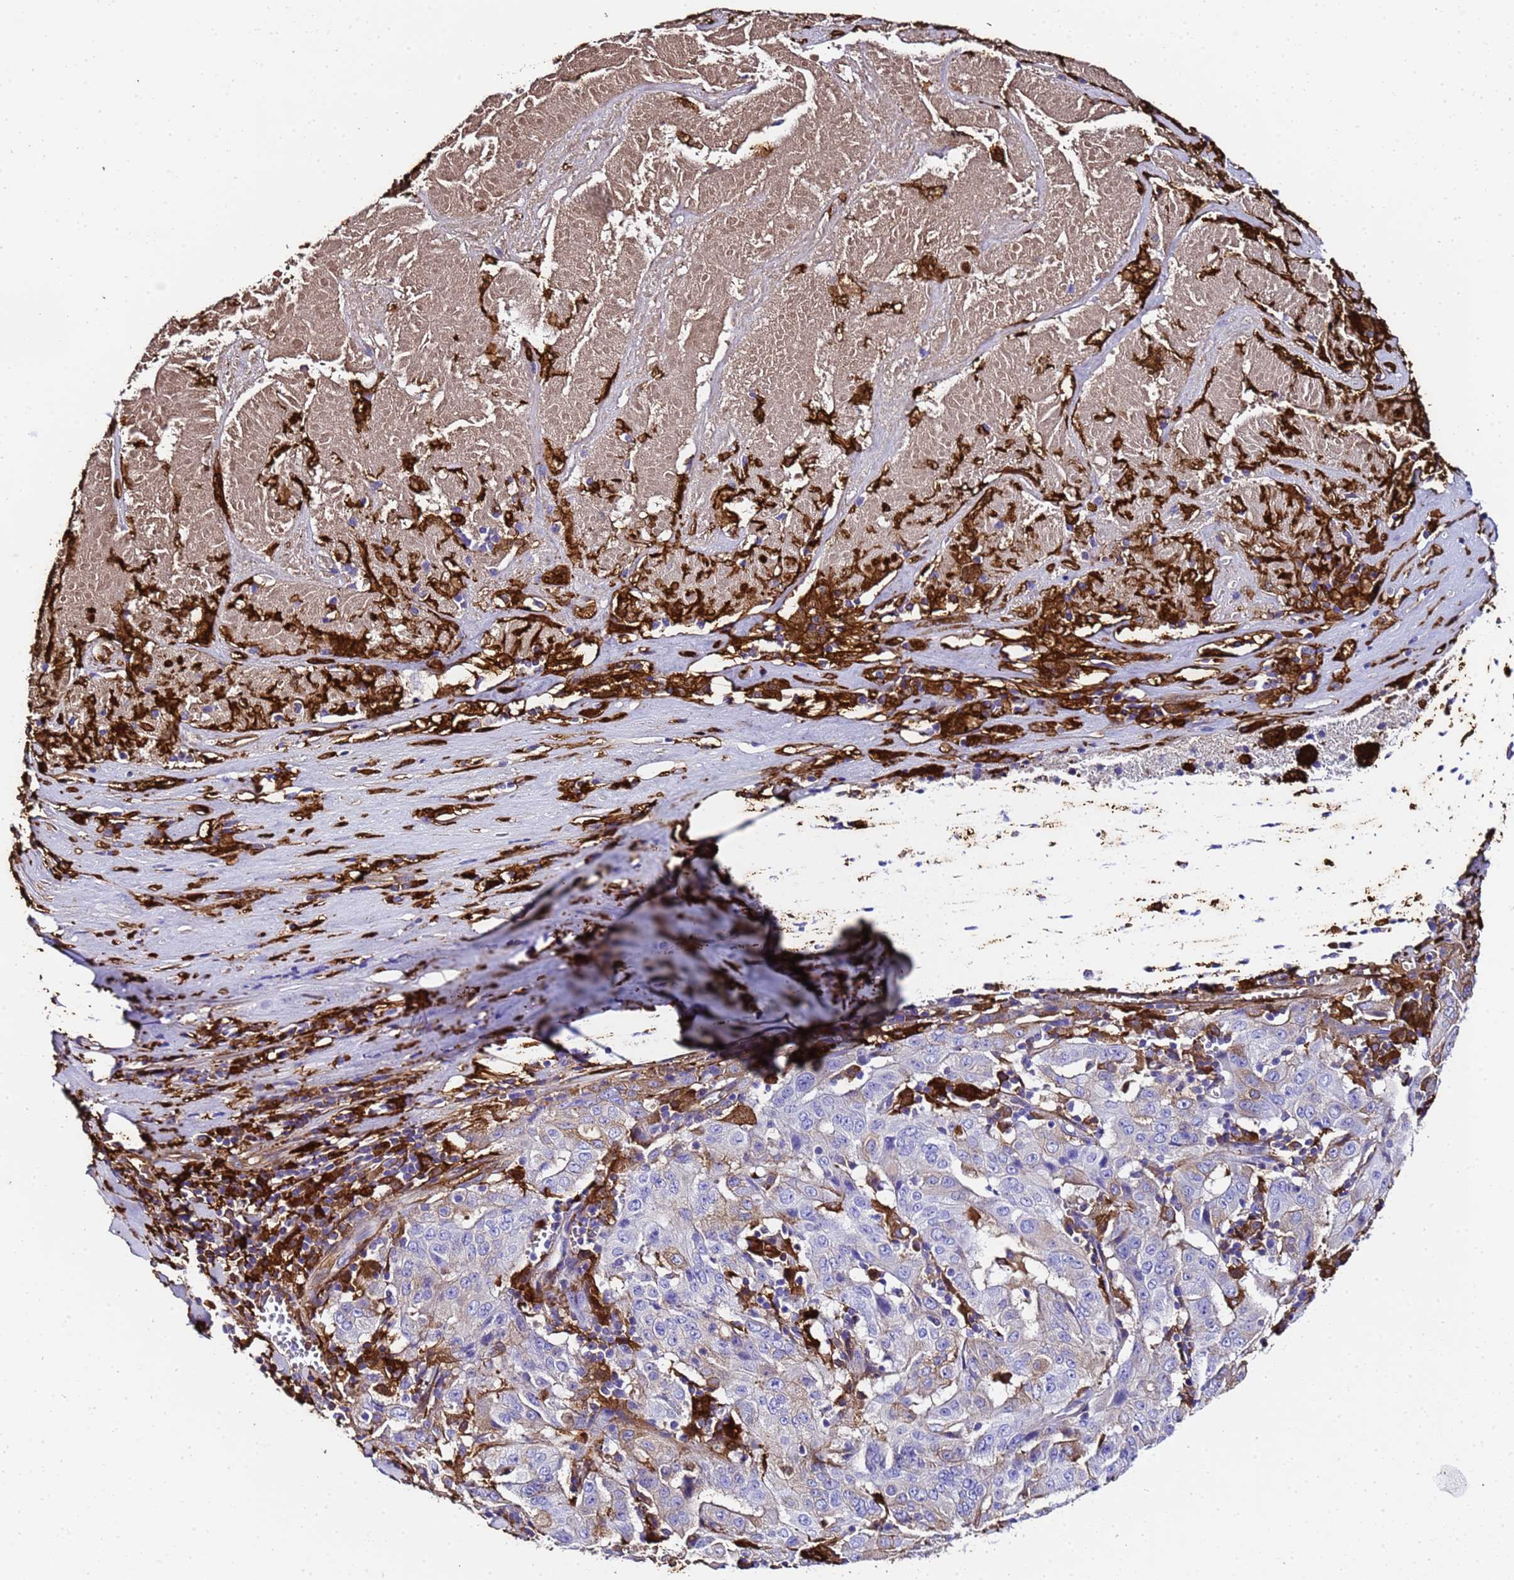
{"staining": {"intensity": "moderate", "quantity": "<25%", "location": "cytoplasmic/membranous"}, "tissue": "pancreatic cancer", "cell_type": "Tumor cells", "image_type": "cancer", "snomed": [{"axis": "morphology", "description": "Adenocarcinoma, NOS"}, {"axis": "topography", "description": "Pancreas"}], "caption": "Immunohistochemical staining of human pancreatic cancer (adenocarcinoma) displays moderate cytoplasmic/membranous protein expression in about <25% of tumor cells.", "gene": "FTL", "patient": {"sex": "male", "age": 63}}